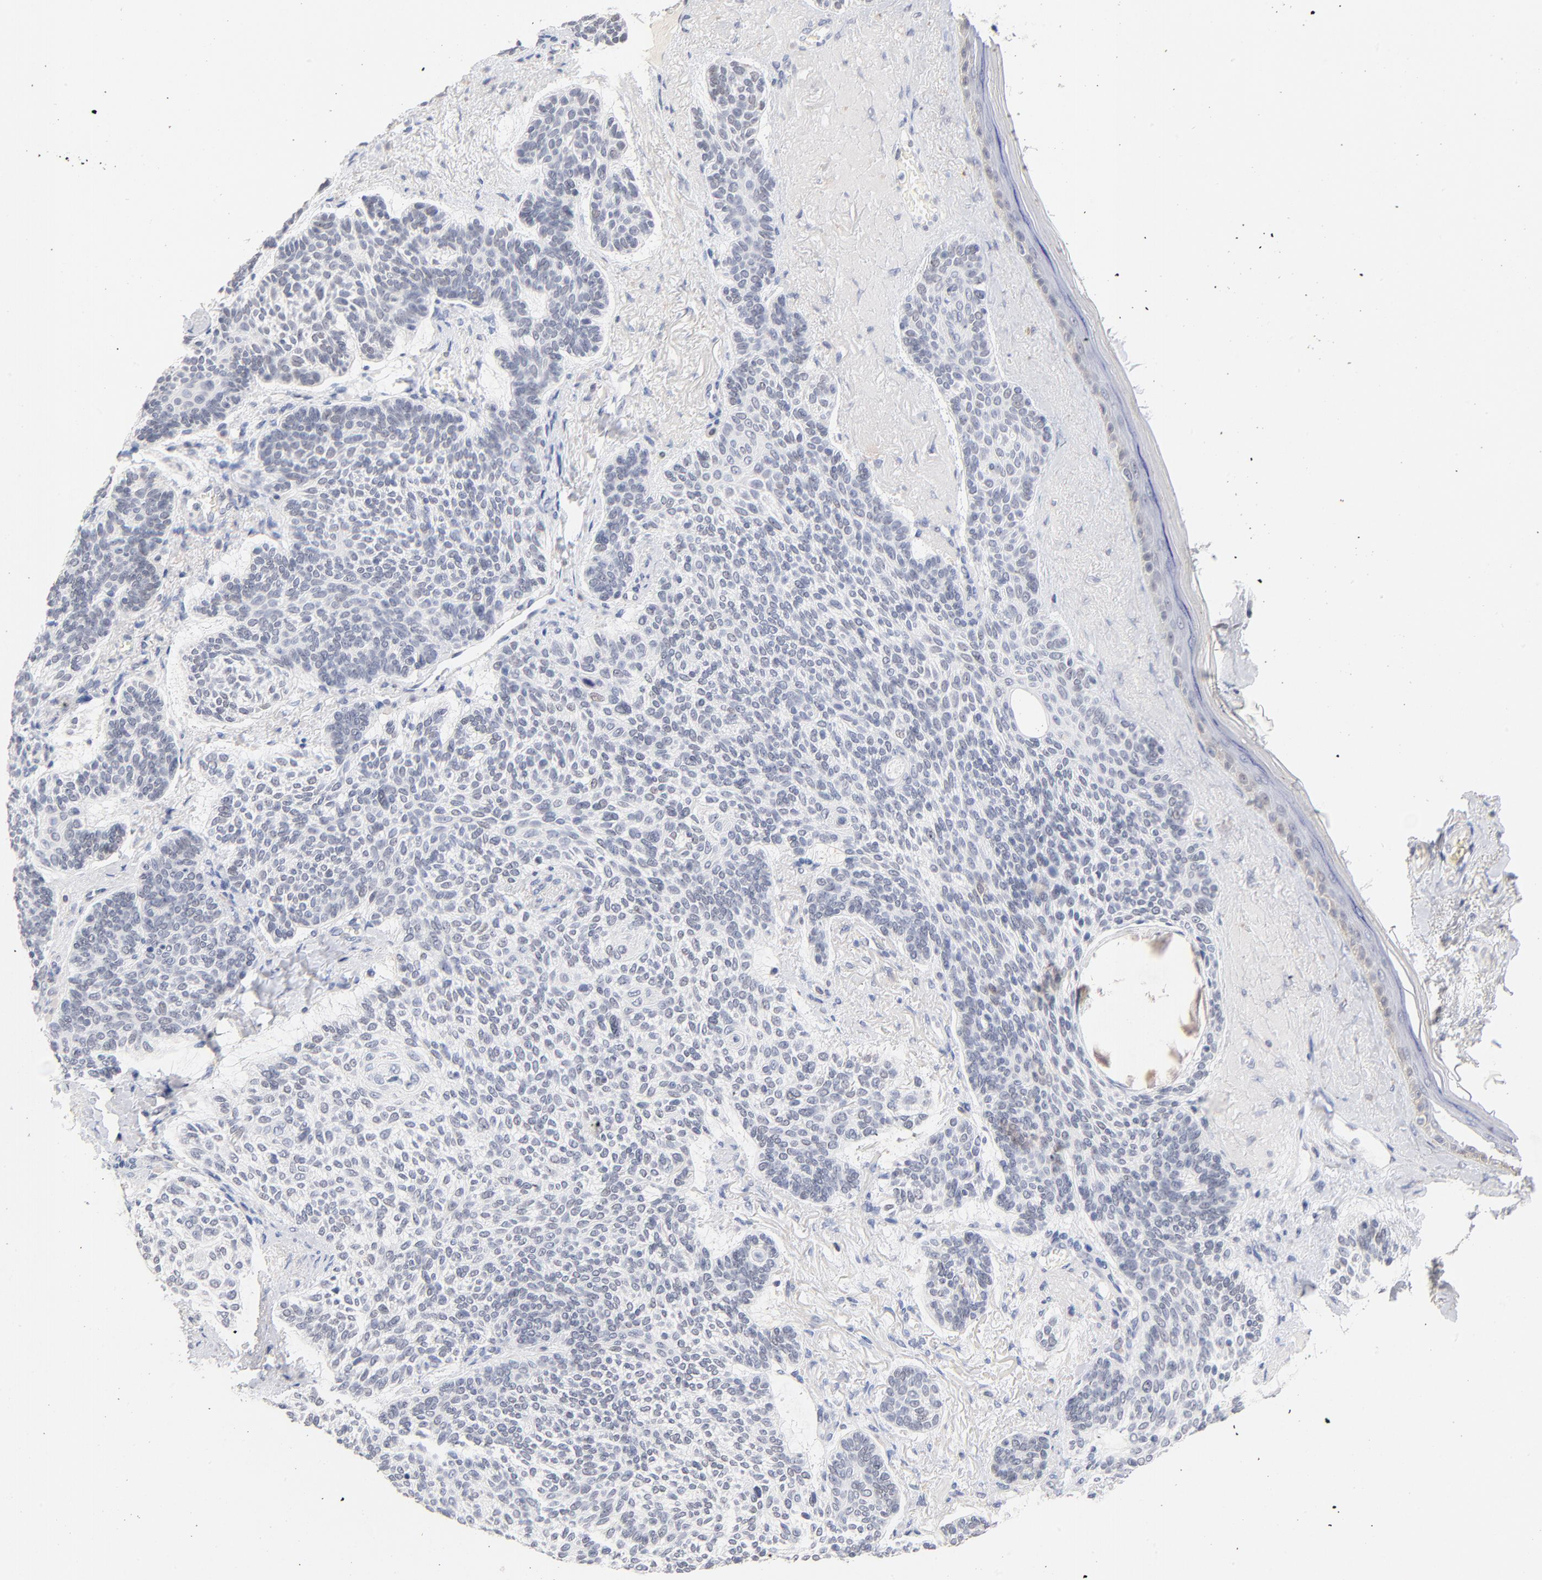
{"staining": {"intensity": "weak", "quantity": "<25%", "location": "nuclear"}, "tissue": "skin cancer", "cell_type": "Tumor cells", "image_type": "cancer", "snomed": [{"axis": "morphology", "description": "Normal tissue, NOS"}, {"axis": "morphology", "description": "Basal cell carcinoma"}, {"axis": "topography", "description": "Skin"}], "caption": "DAB immunohistochemical staining of skin basal cell carcinoma reveals no significant expression in tumor cells.", "gene": "ORC2", "patient": {"sex": "female", "age": 70}}